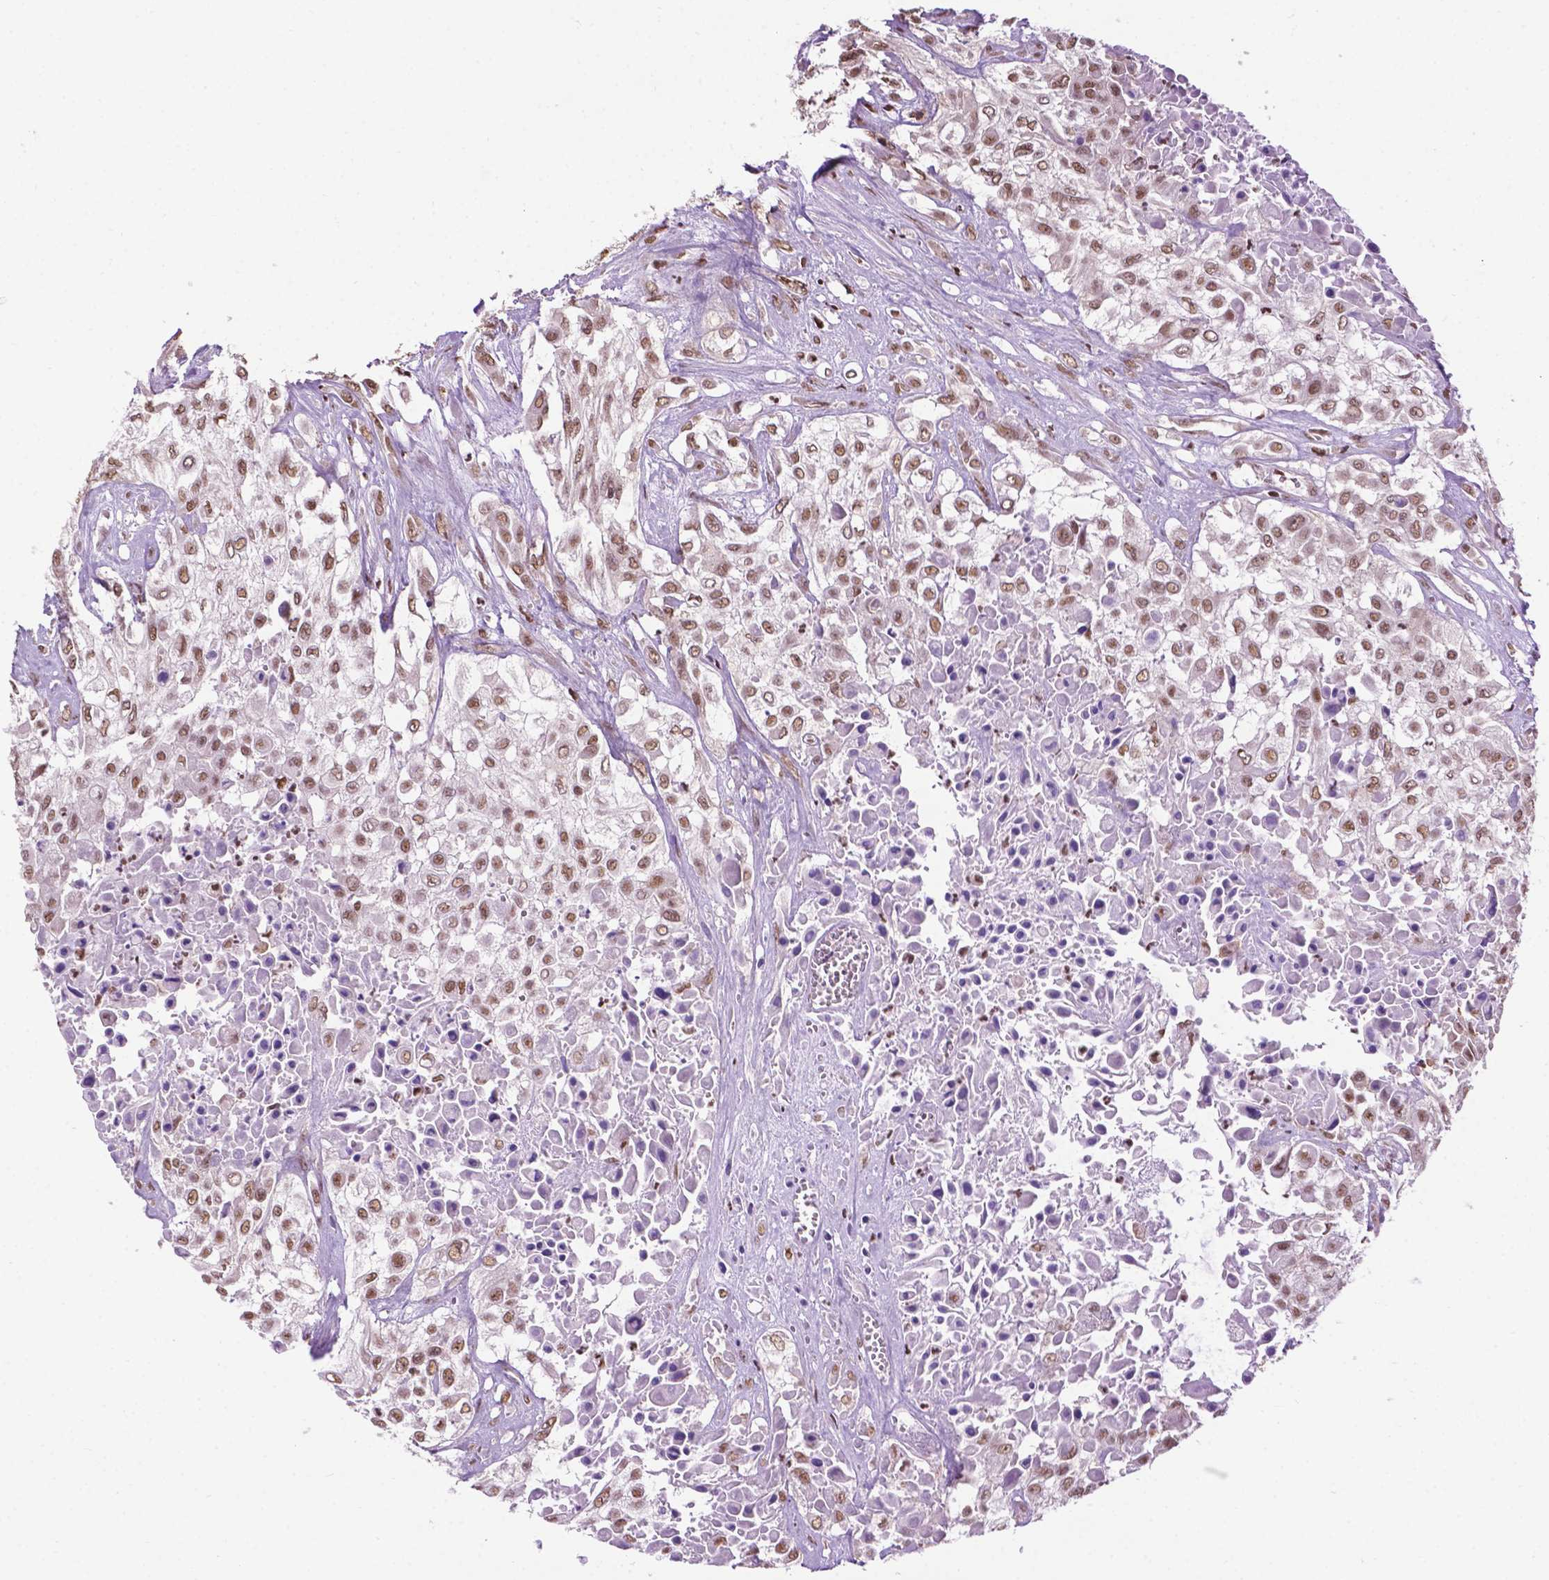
{"staining": {"intensity": "moderate", "quantity": ">75%", "location": "nuclear"}, "tissue": "urothelial cancer", "cell_type": "Tumor cells", "image_type": "cancer", "snomed": [{"axis": "morphology", "description": "Urothelial carcinoma, High grade"}, {"axis": "topography", "description": "Urinary bladder"}], "caption": "Brown immunohistochemical staining in human urothelial cancer exhibits moderate nuclear staining in about >75% of tumor cells.", "gene": "COL23A1", "patient": {"sex": "male", "age": 57}}